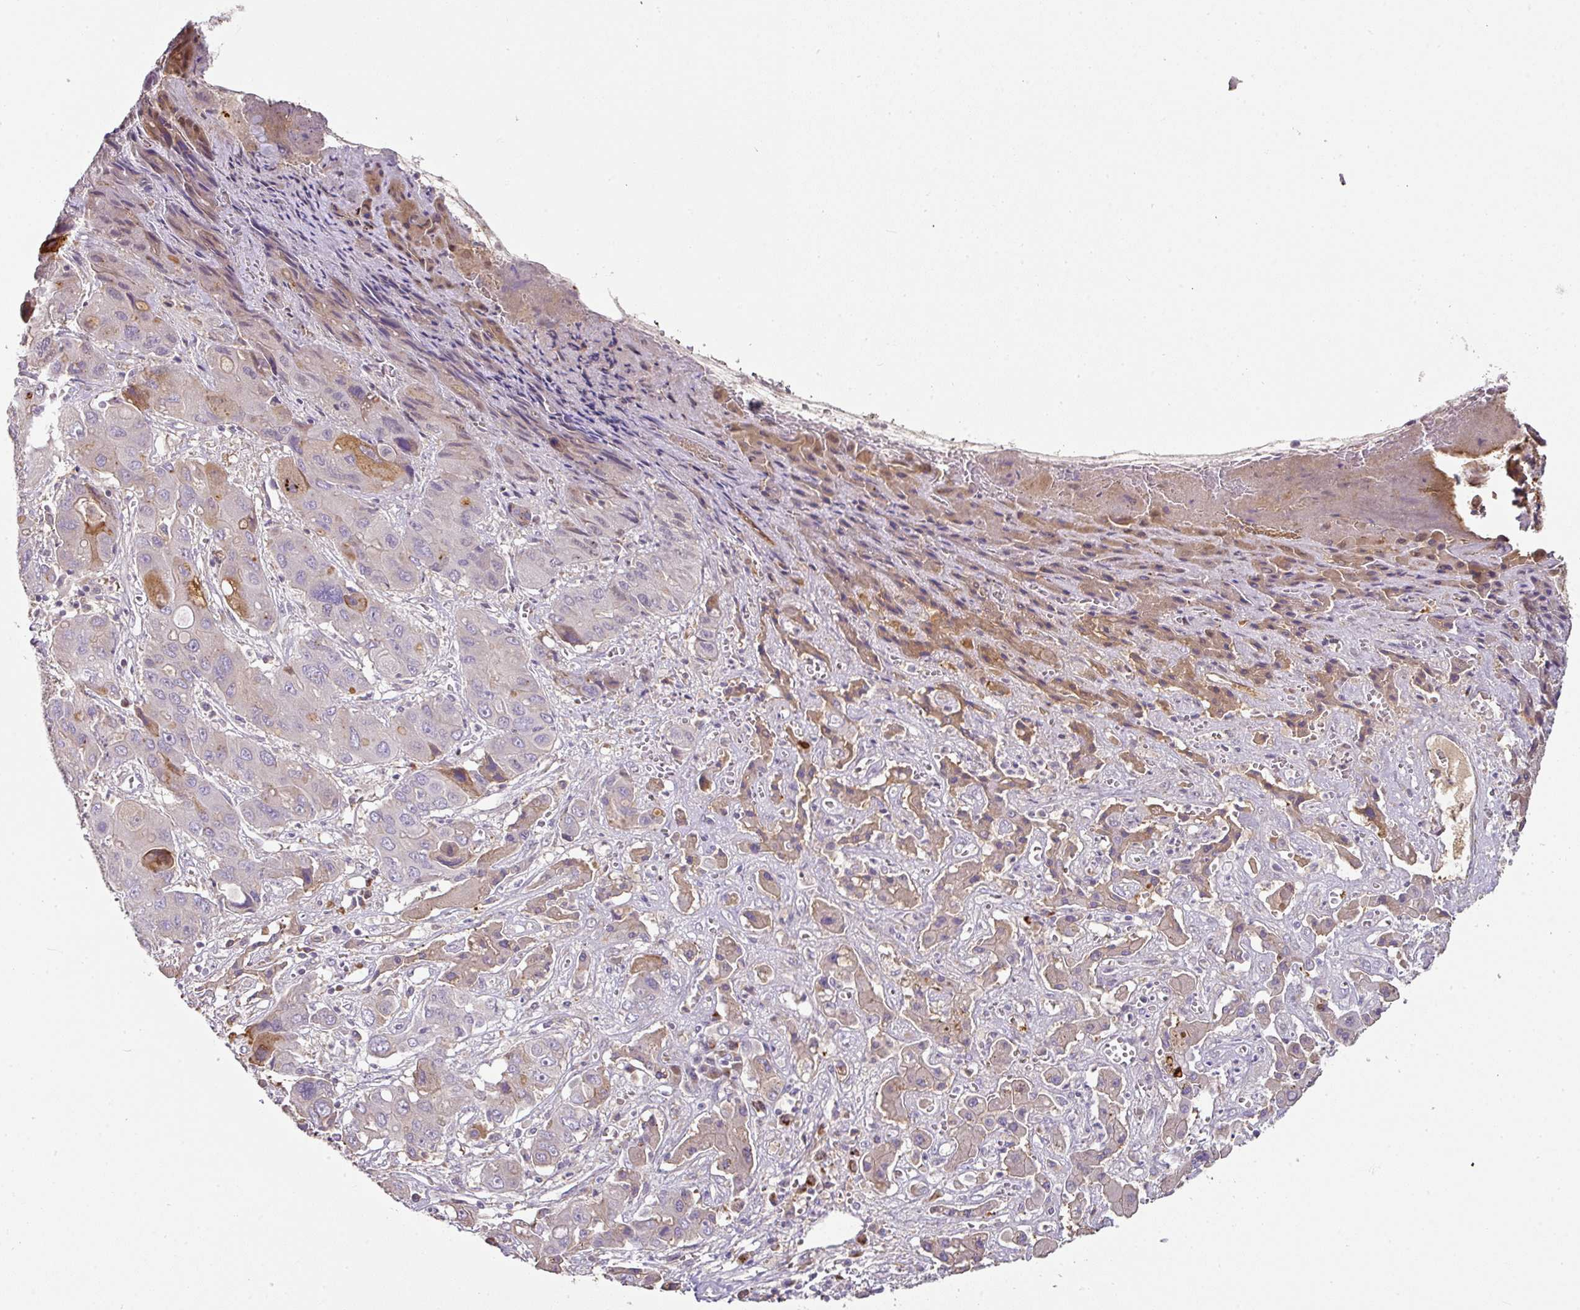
{"staining": {"intensity": "moderate", "quantity": "<25%", "location": "cytoplasmic/membranous"}, "tissue": "liver cancer", "cell_type": "Tumor cells", "image_type": "cancer", "snomed": [{"axis": "morphology", "description": "Cholangiocarcinoma"}, {"axis": "topography", "description": "Liver"}], "caption": "Approximately <25% of tumor cells in cholangiocarcinoma (liver) reveal moderate cytoplasmic/membranous protein staining as visualized by brown immunohistochemical staining.", "gene": "CCZ1", "patient": {"sex": "male", "age": 67}}